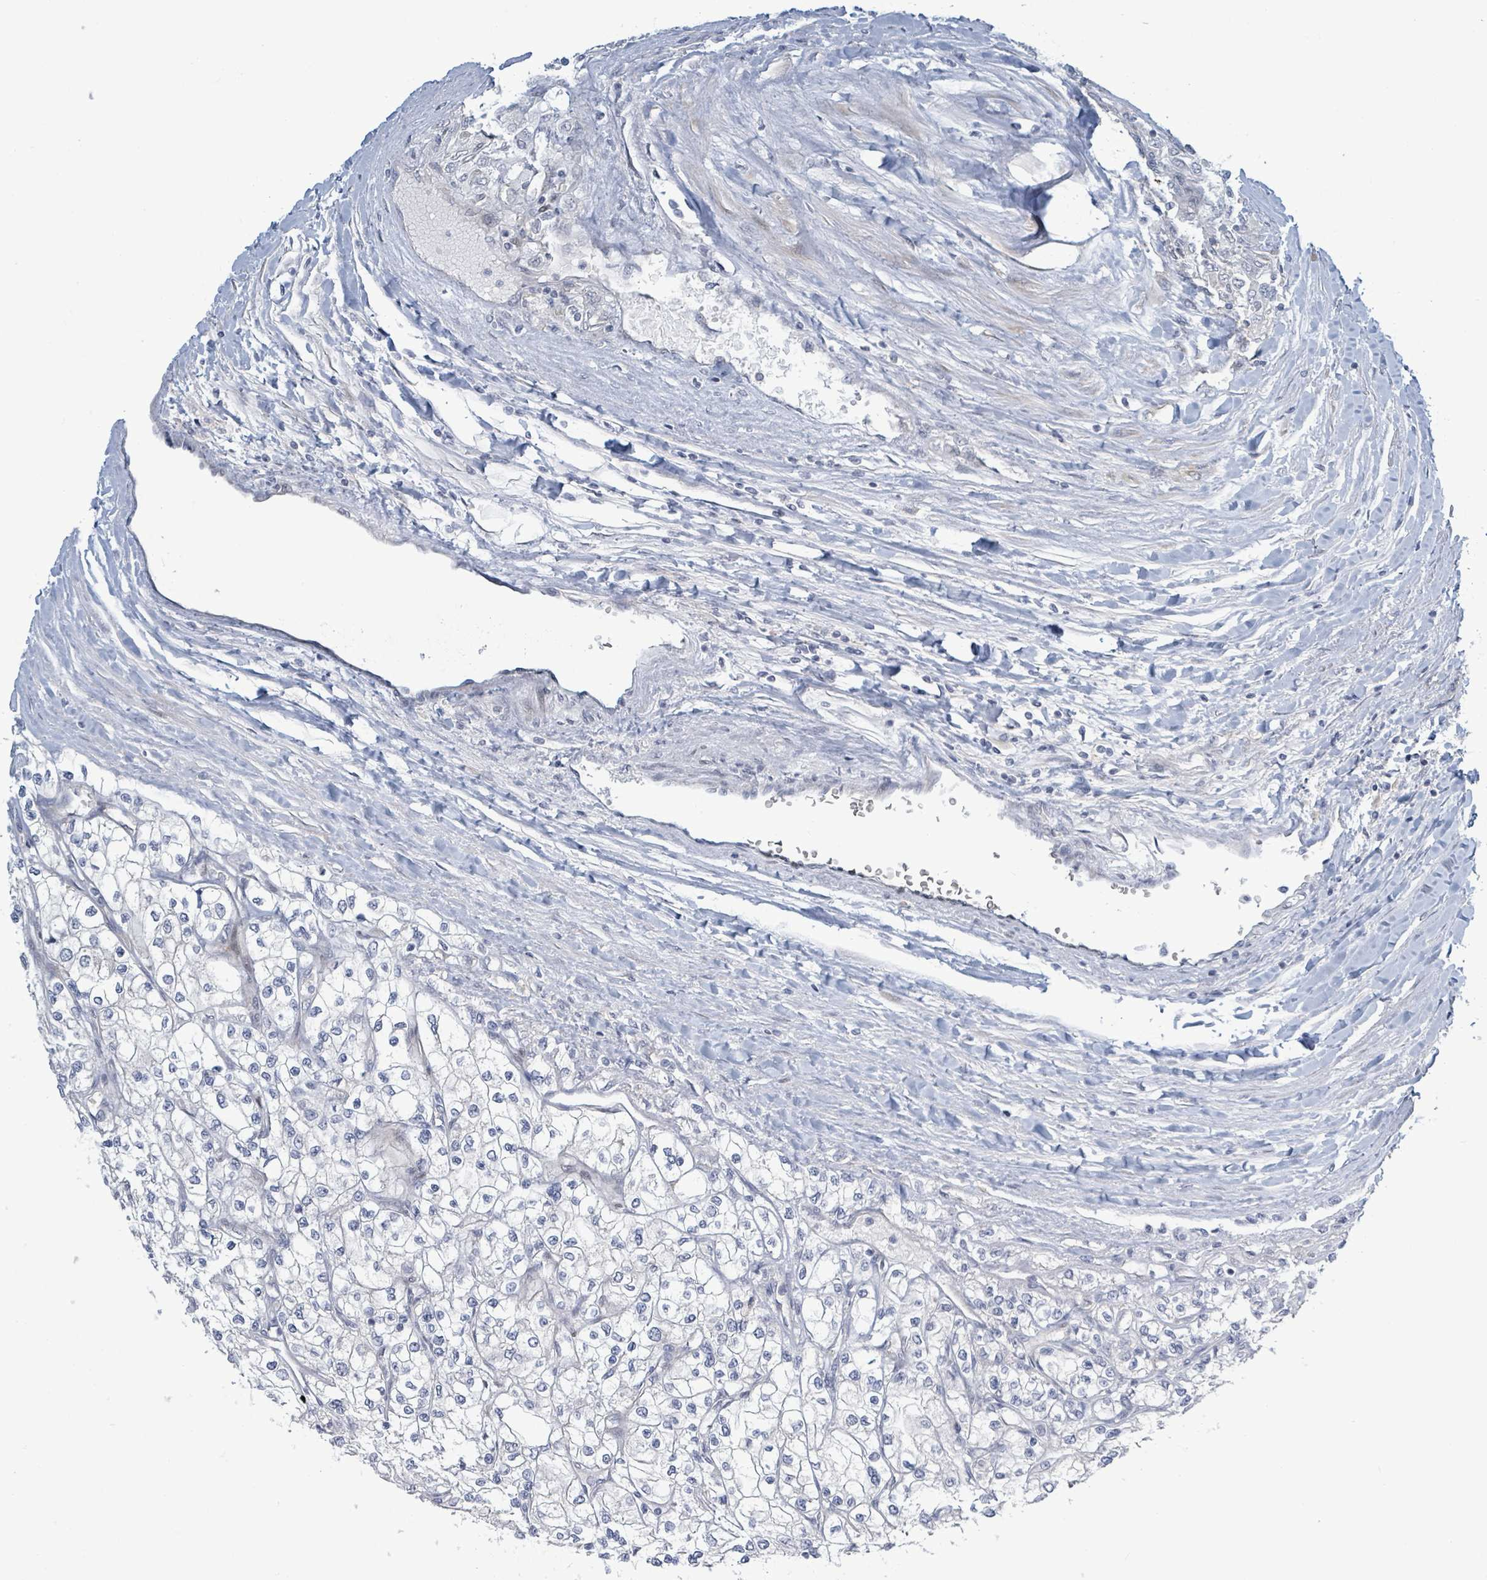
{"staining": {"intensity": "negative", "quantity": "none", "location": "none"}, "tissue": "renal cancer", "cell_type": "Tumor cells", "image_type": "cancer", "snomed": [{"axis": "morphology", "description": "Adenocarcinoma, NOS"}, {"axis": "topography", "description": "Kidney"}], "caption": "Tumor cells show no significant positivity in adenocarcinoma (renal).", "gene": "RPL32", "patient": {"sex": "male", "age": 80}}